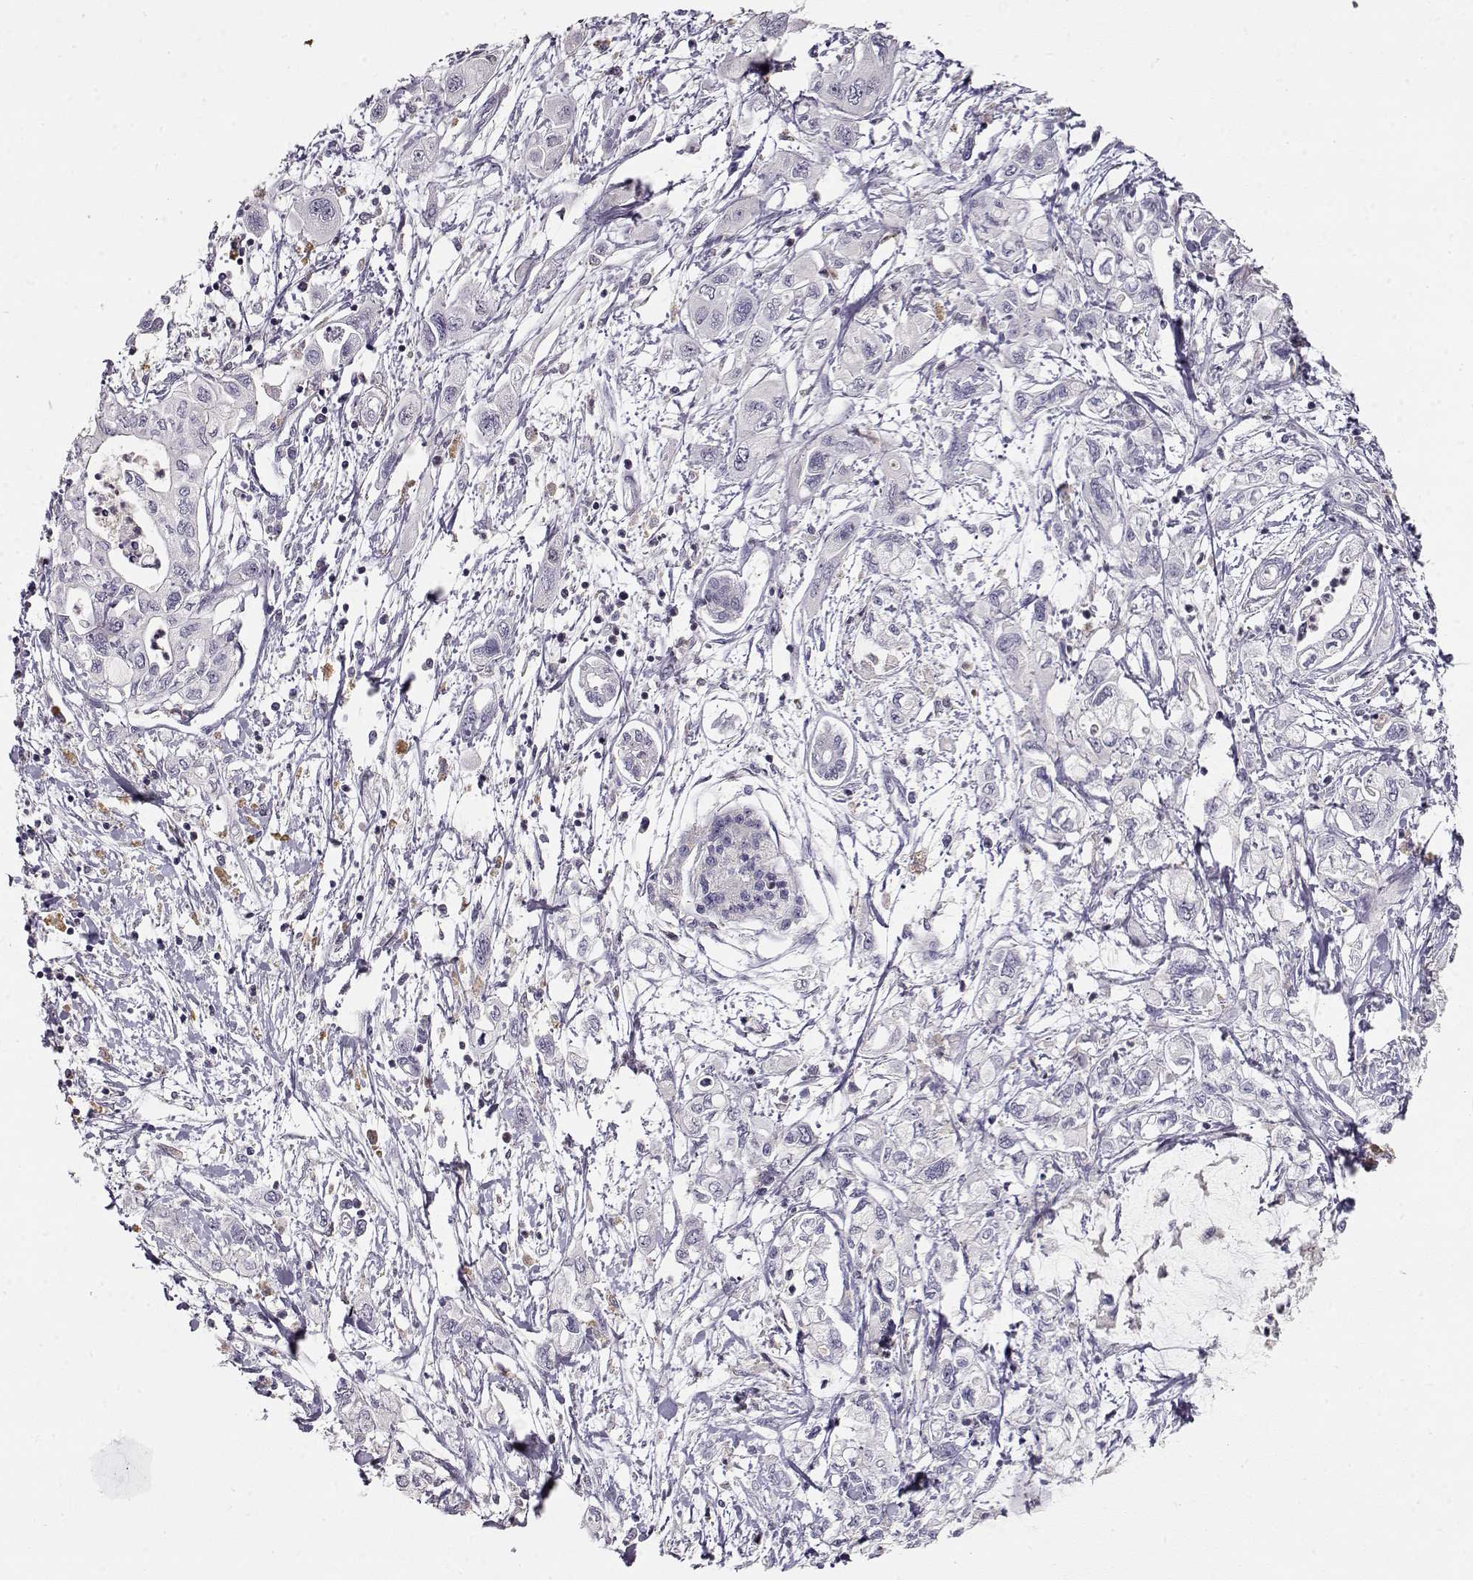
{"staining": {"intensity": "negative", "quantity": "none", "location": "none"}, "tissue": "pancreatic cancer", "cell_type": "Tumor cells", "image_type": "cancer", "snomed": [{"axis": "morphology", "description": "Adenocarcinoma, NOS"}, {"axis": "topography", "description": "Pancreas"}], "caption": "Tumor cells are negative for protein expression in human pancreatic cancer.", "gene": "VAV1", "patient": {"sex": "male", "age": 54}}